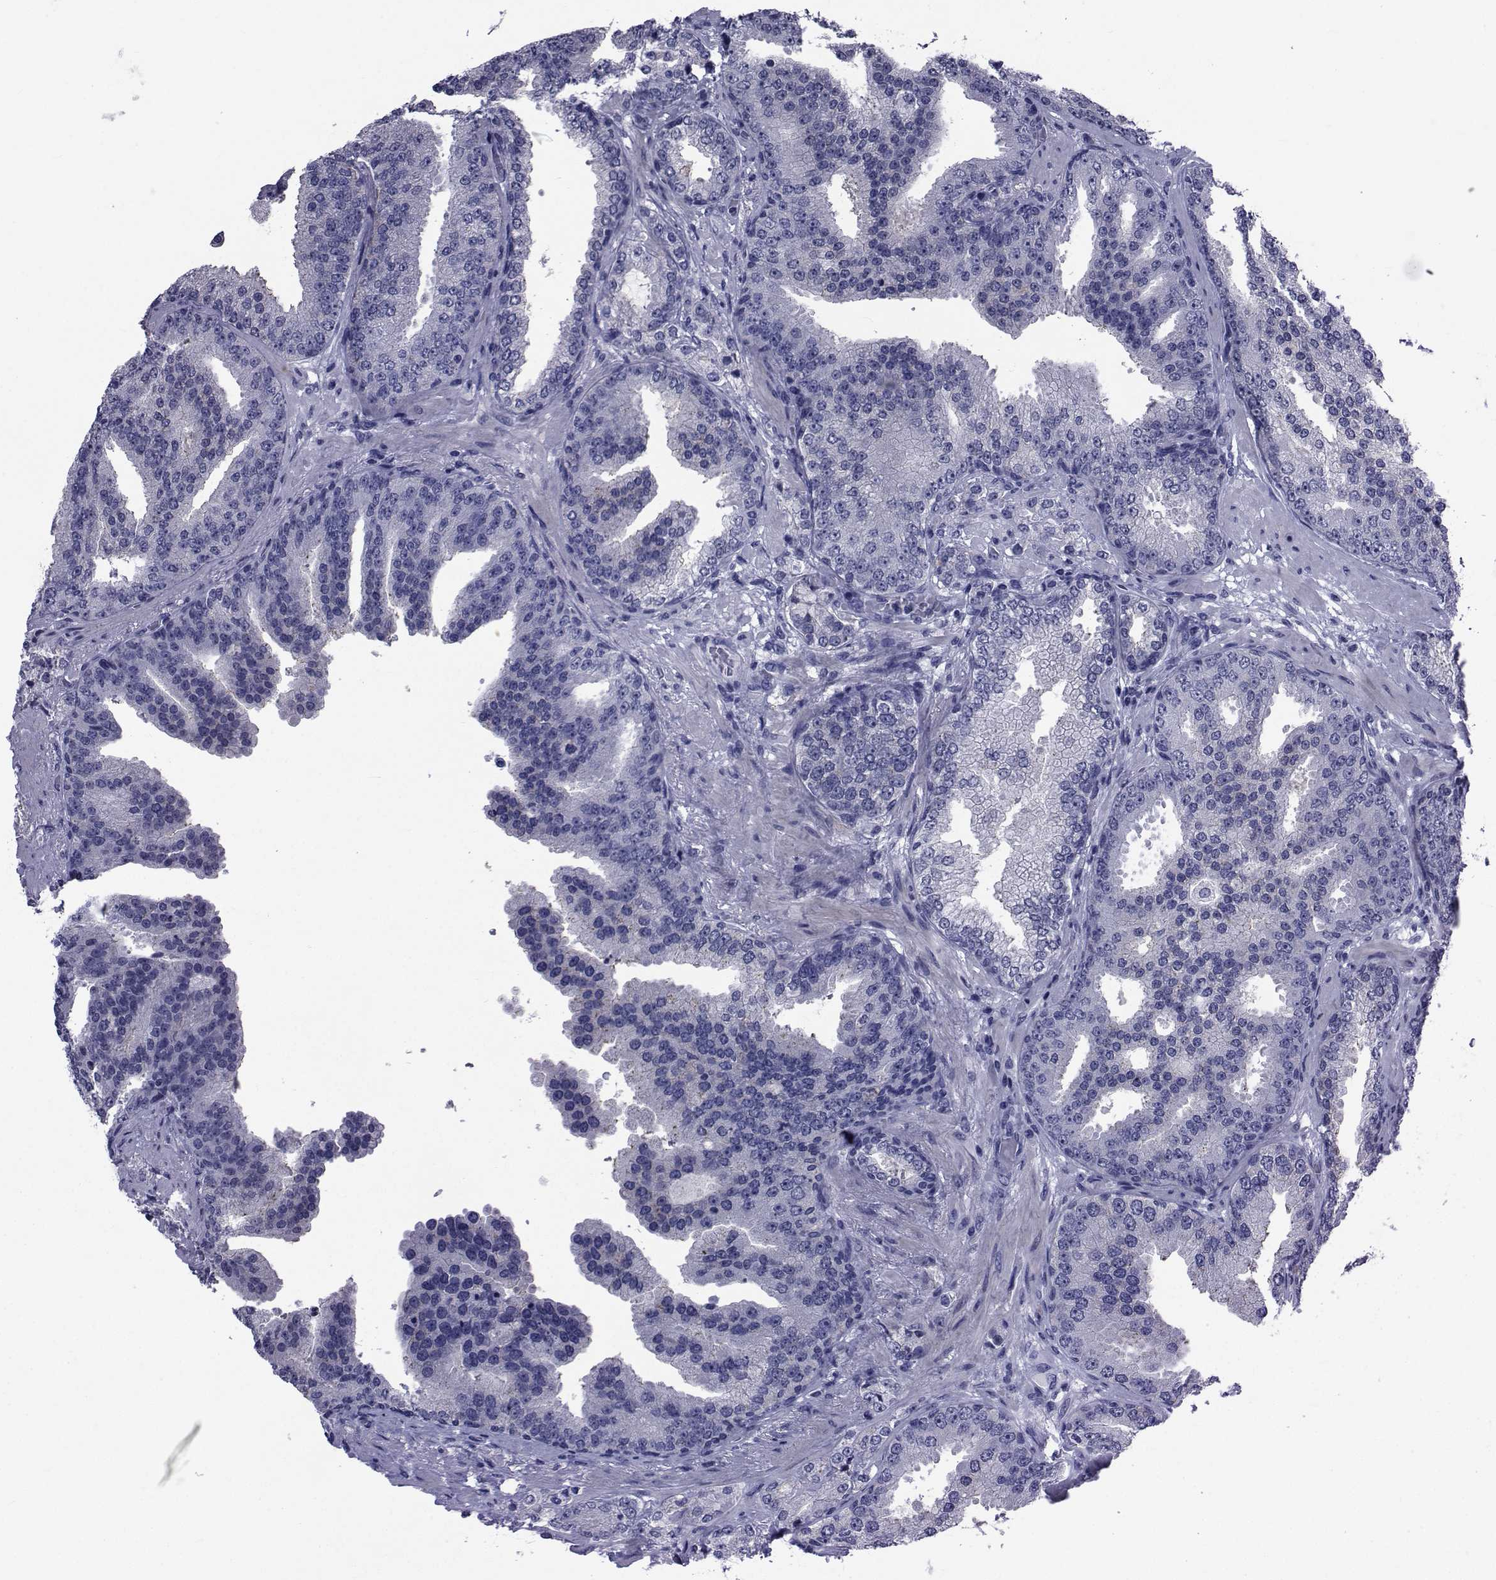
{"staining": {"intensity": "negative", "quantity": "none", "location": "none"}, "tissue": "prostate cancer", "cell_type": "Tumor cells", "image_type": "cancer", "snomed": [{"axis": "morphology", "description": "Adenocarcinoma, Low grade"}, {"axis": "topography", "description": "Prostate"}], "caption": "An immunohistochemistry (IHC) micrograph of prostate low-grade adenocarcinoma is shown. There is no staining in tumor cells of prostate low-grade adenocarcinoma.", "gene": "SEMA5B", "patient": {"sex": "male", "age": 68}}